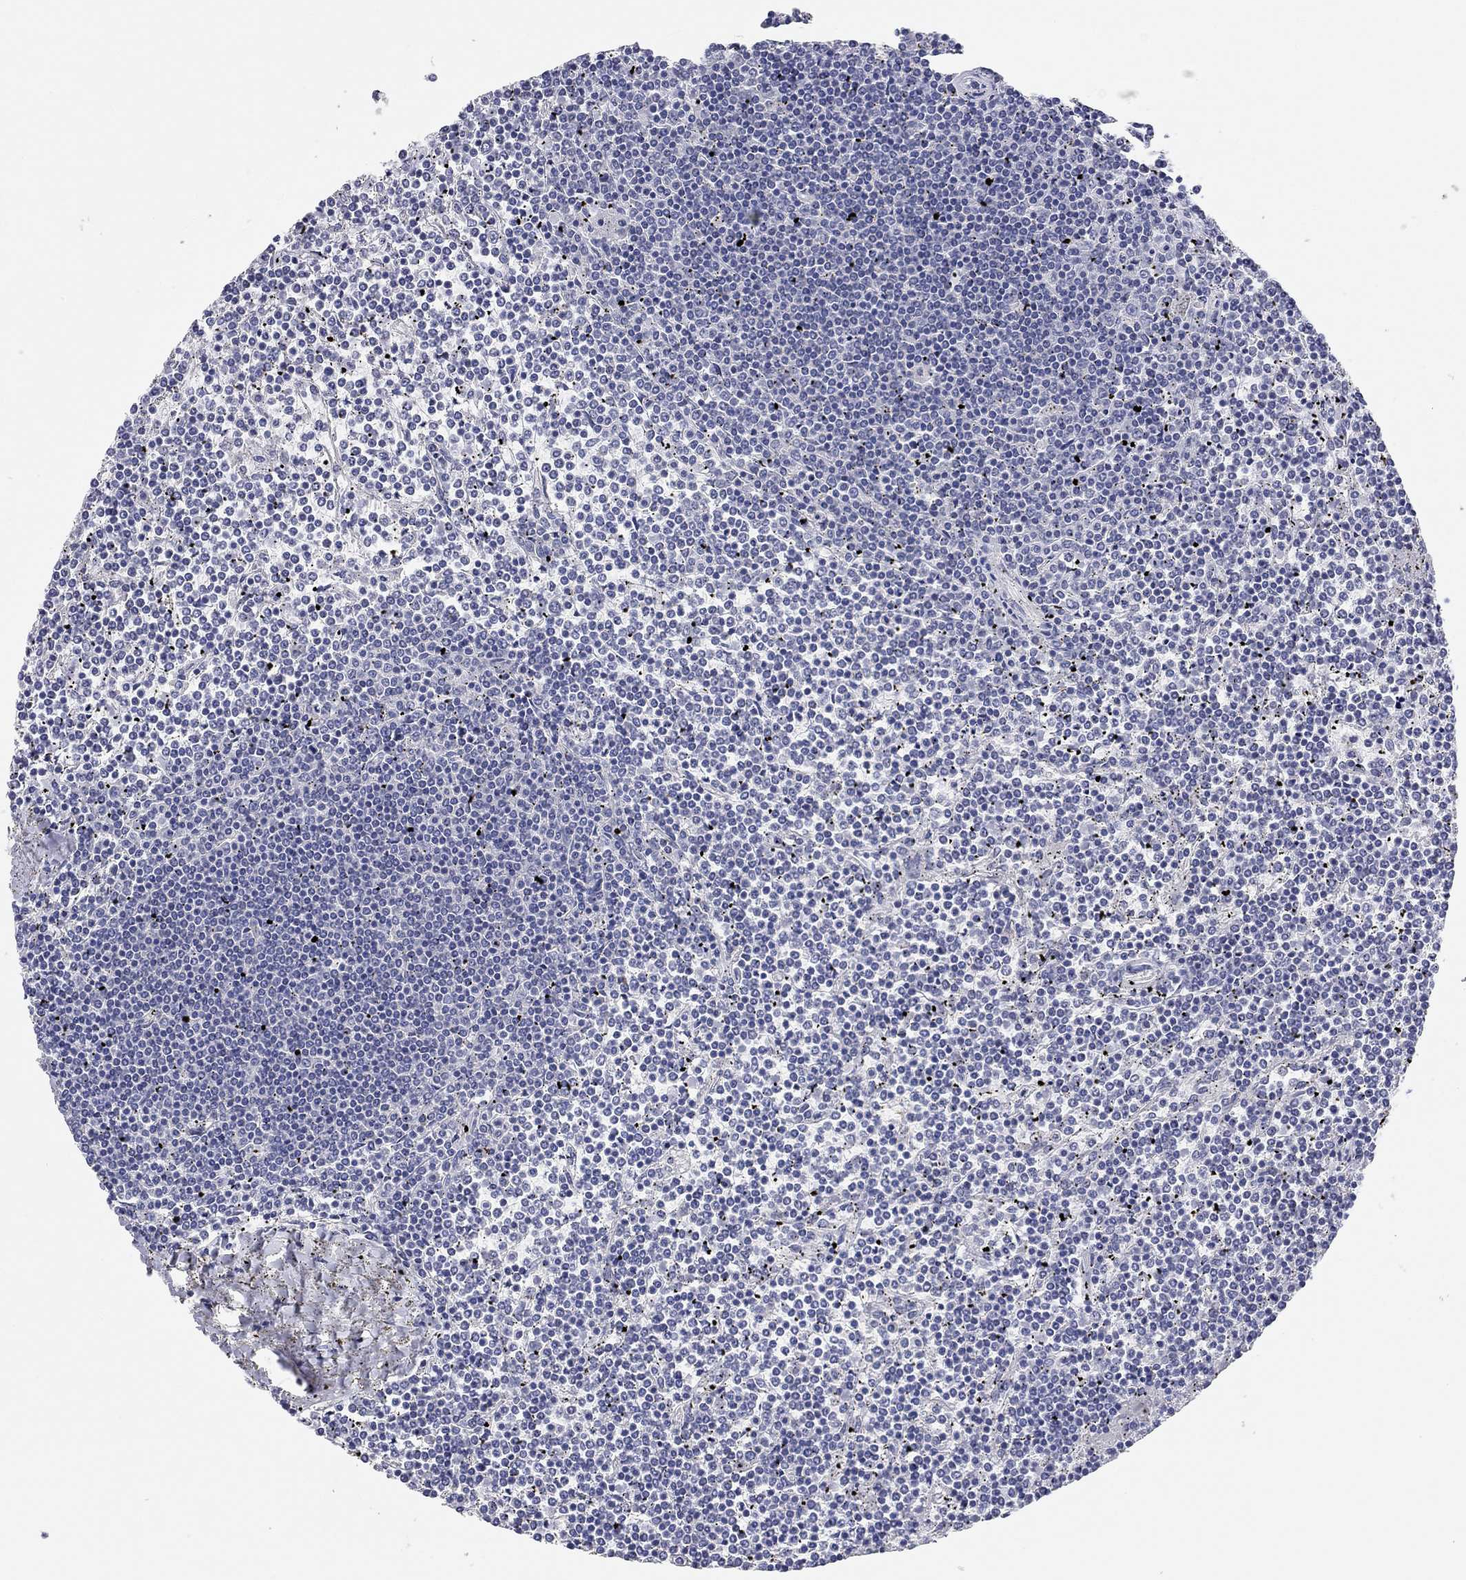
{"staining": {"intensity": "negative", "quantity": "none", "location": "none"}, "tissue": "lymphoma", "cell_type": "Tumor cells", "image_type": "cancer", "snomed": [{"axis": "morphology", "description": "Malignant lymphoma, non-Hodgkin's type, Low grade"}, {"axis": "topography", "description": "Spleen"}], "caption": "An immunohistochemistry (IHC) micrograph of malignant lymphoma, non-Hodgkin's type (low-grade) is shown. There is no staining in tumor cells of malignant lymphoma, non-Hodgkin's type (low-grade).", "gene": "TMEM221", "patient": {"sex": "female", "age": 19}}